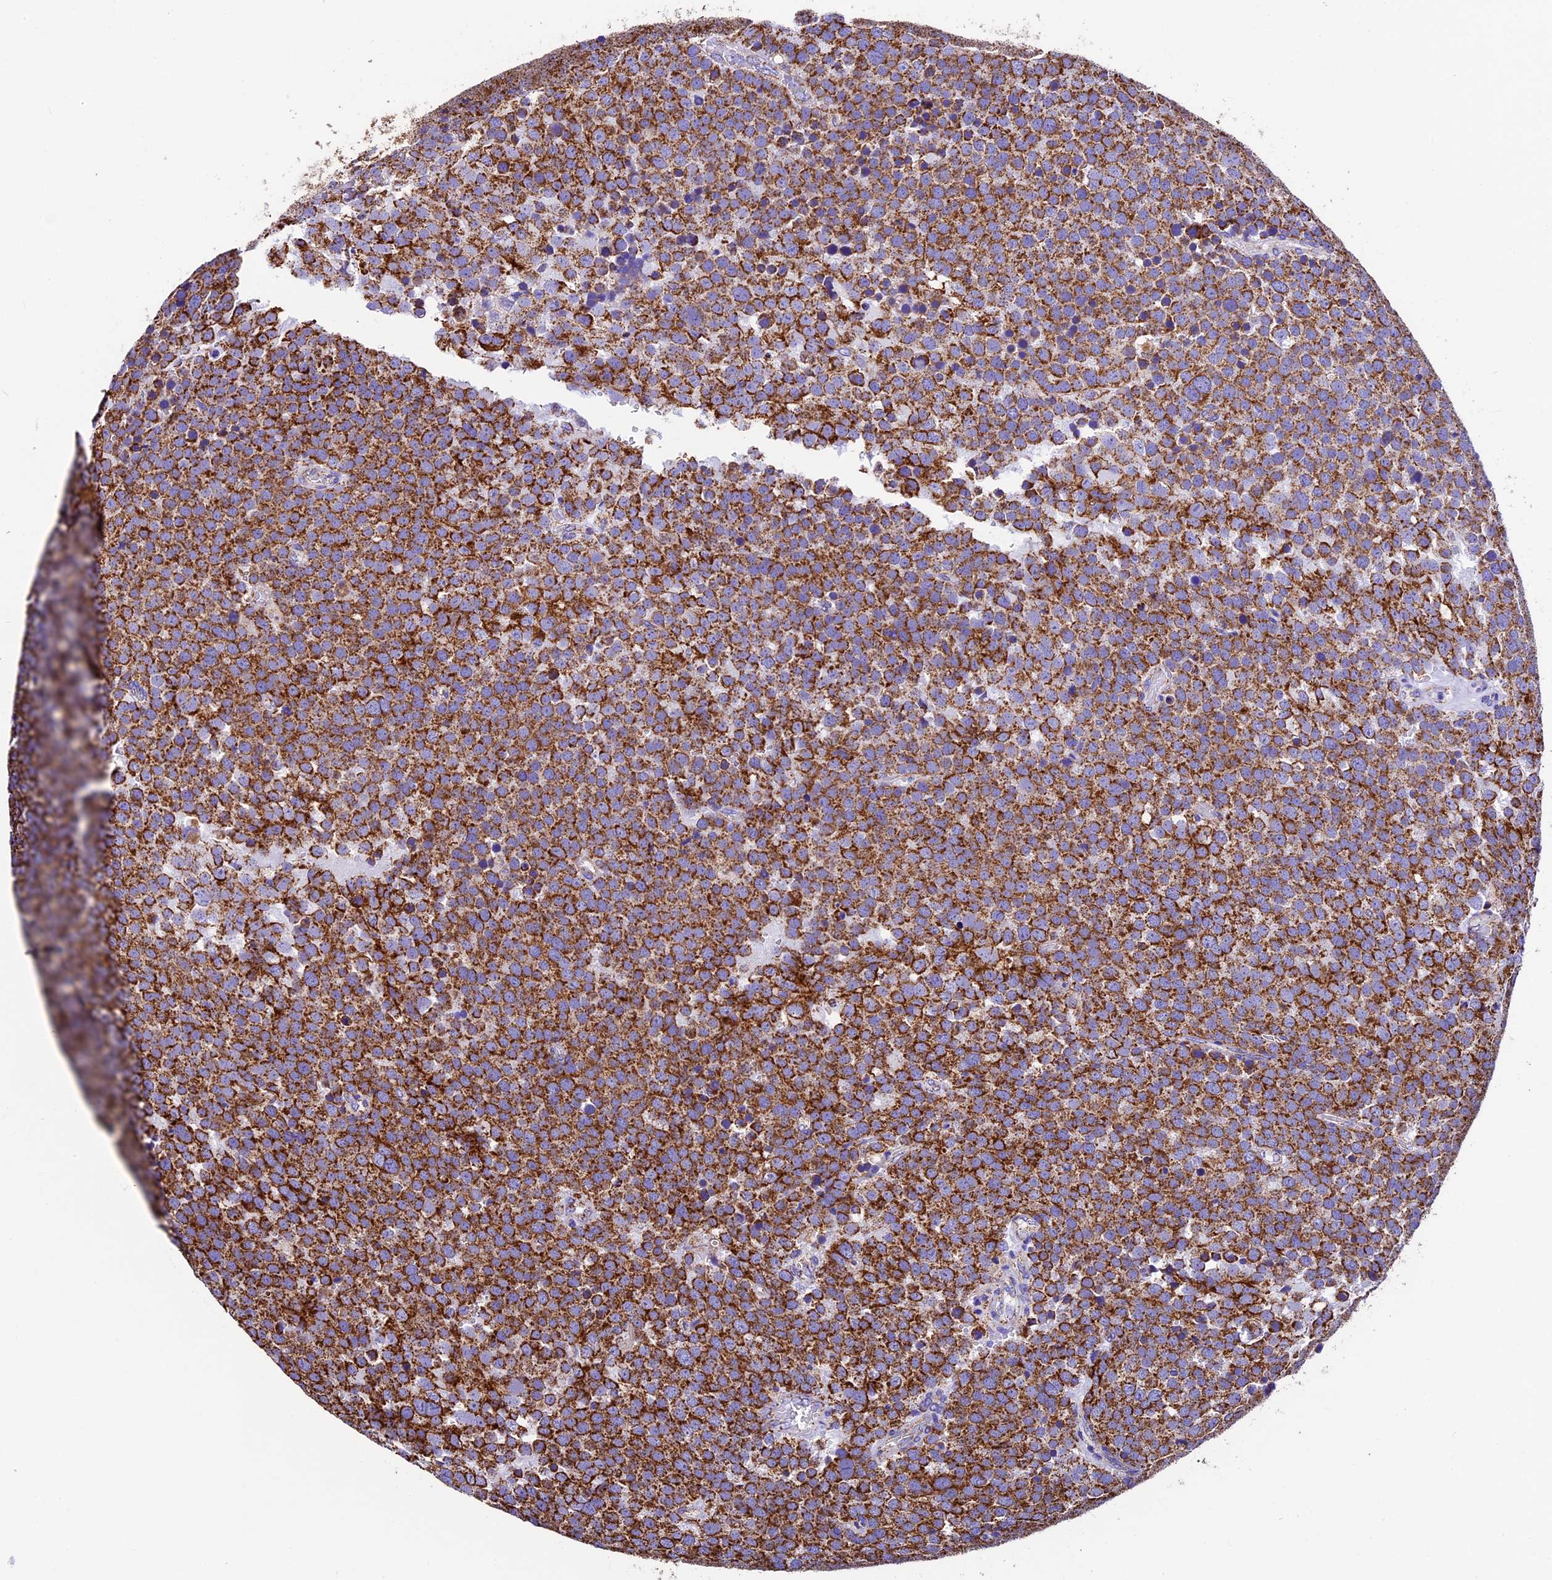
{"staining": {"intensity": "strong", "quantity": ">75%", "location": "cytoplasmic/membranous"}, "tissue": "testis cancer", "cell_type": "Tumor cells", "image_type": "cancer", "snomed": [{"axis": "morphology", "description": "Seminoma, NOS"}, {"axis": "topography", "description": "Testis"}], "caption": "Seminoma (testis) tissue exhibits strong cytoplasmic/membranous staining in approximately >75% of tumor cells, visualized by immunohistochemistry.", "gene": "DCAF5", "patient": {"sex": "male", "age": 71}}